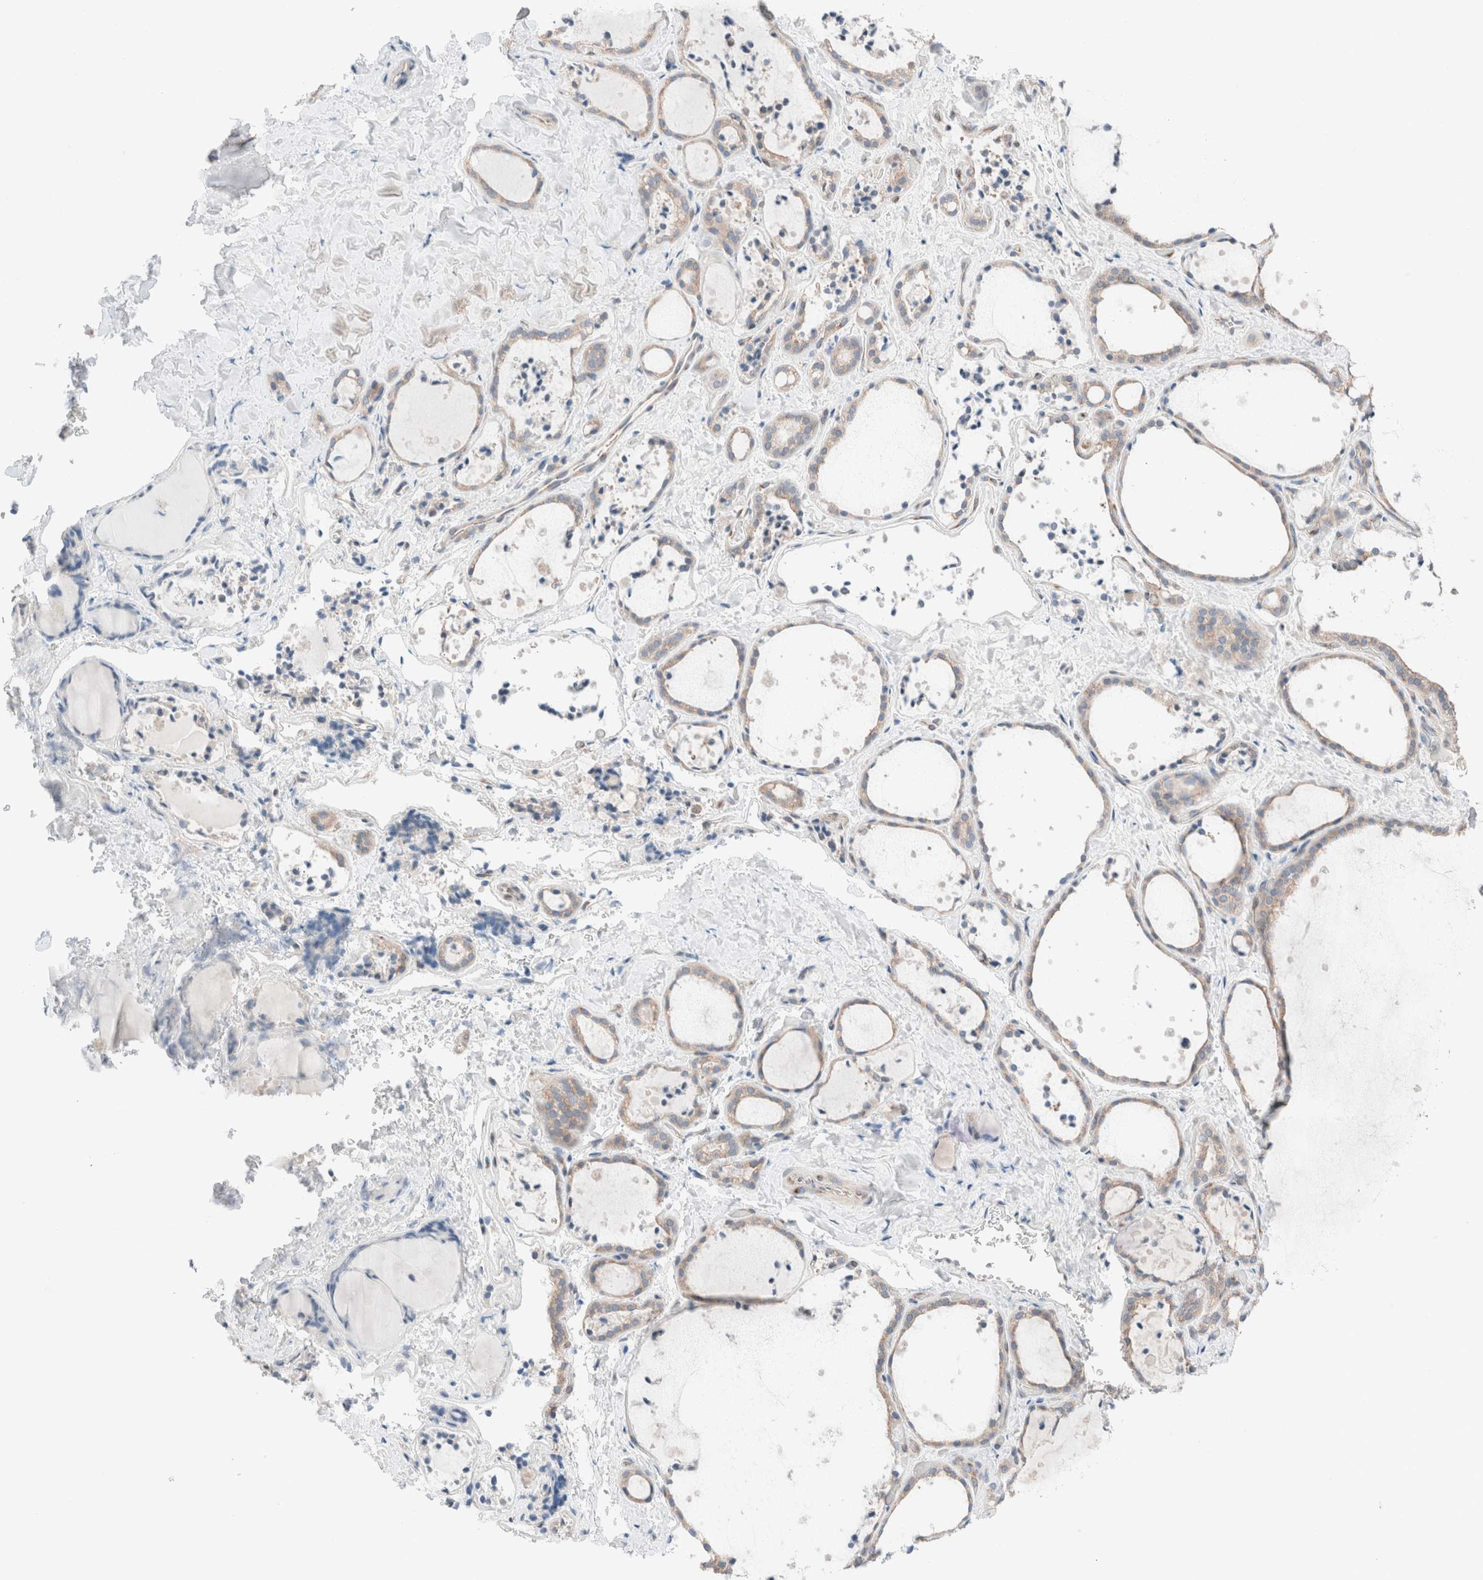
{"staining": {"intensity": "weak", "quantity": "<25%", "location": "cytoplasmic/membranous"}, "tissue": "thyroid gland", "cell_type": "Glandular cells", "image_type": "normal", "snomed": [{"axis": "morphology", "description": "Normal tissue, NOS"}, {"axis": "topography", "description": "Thyroid gland"}], "caption": "Immunohistochemical staining of normal human thyroid gland demonstrates no significant positivity in glandular cells.", "gene": "CASC3", "patient": {"sex": "female", "age": 44}}